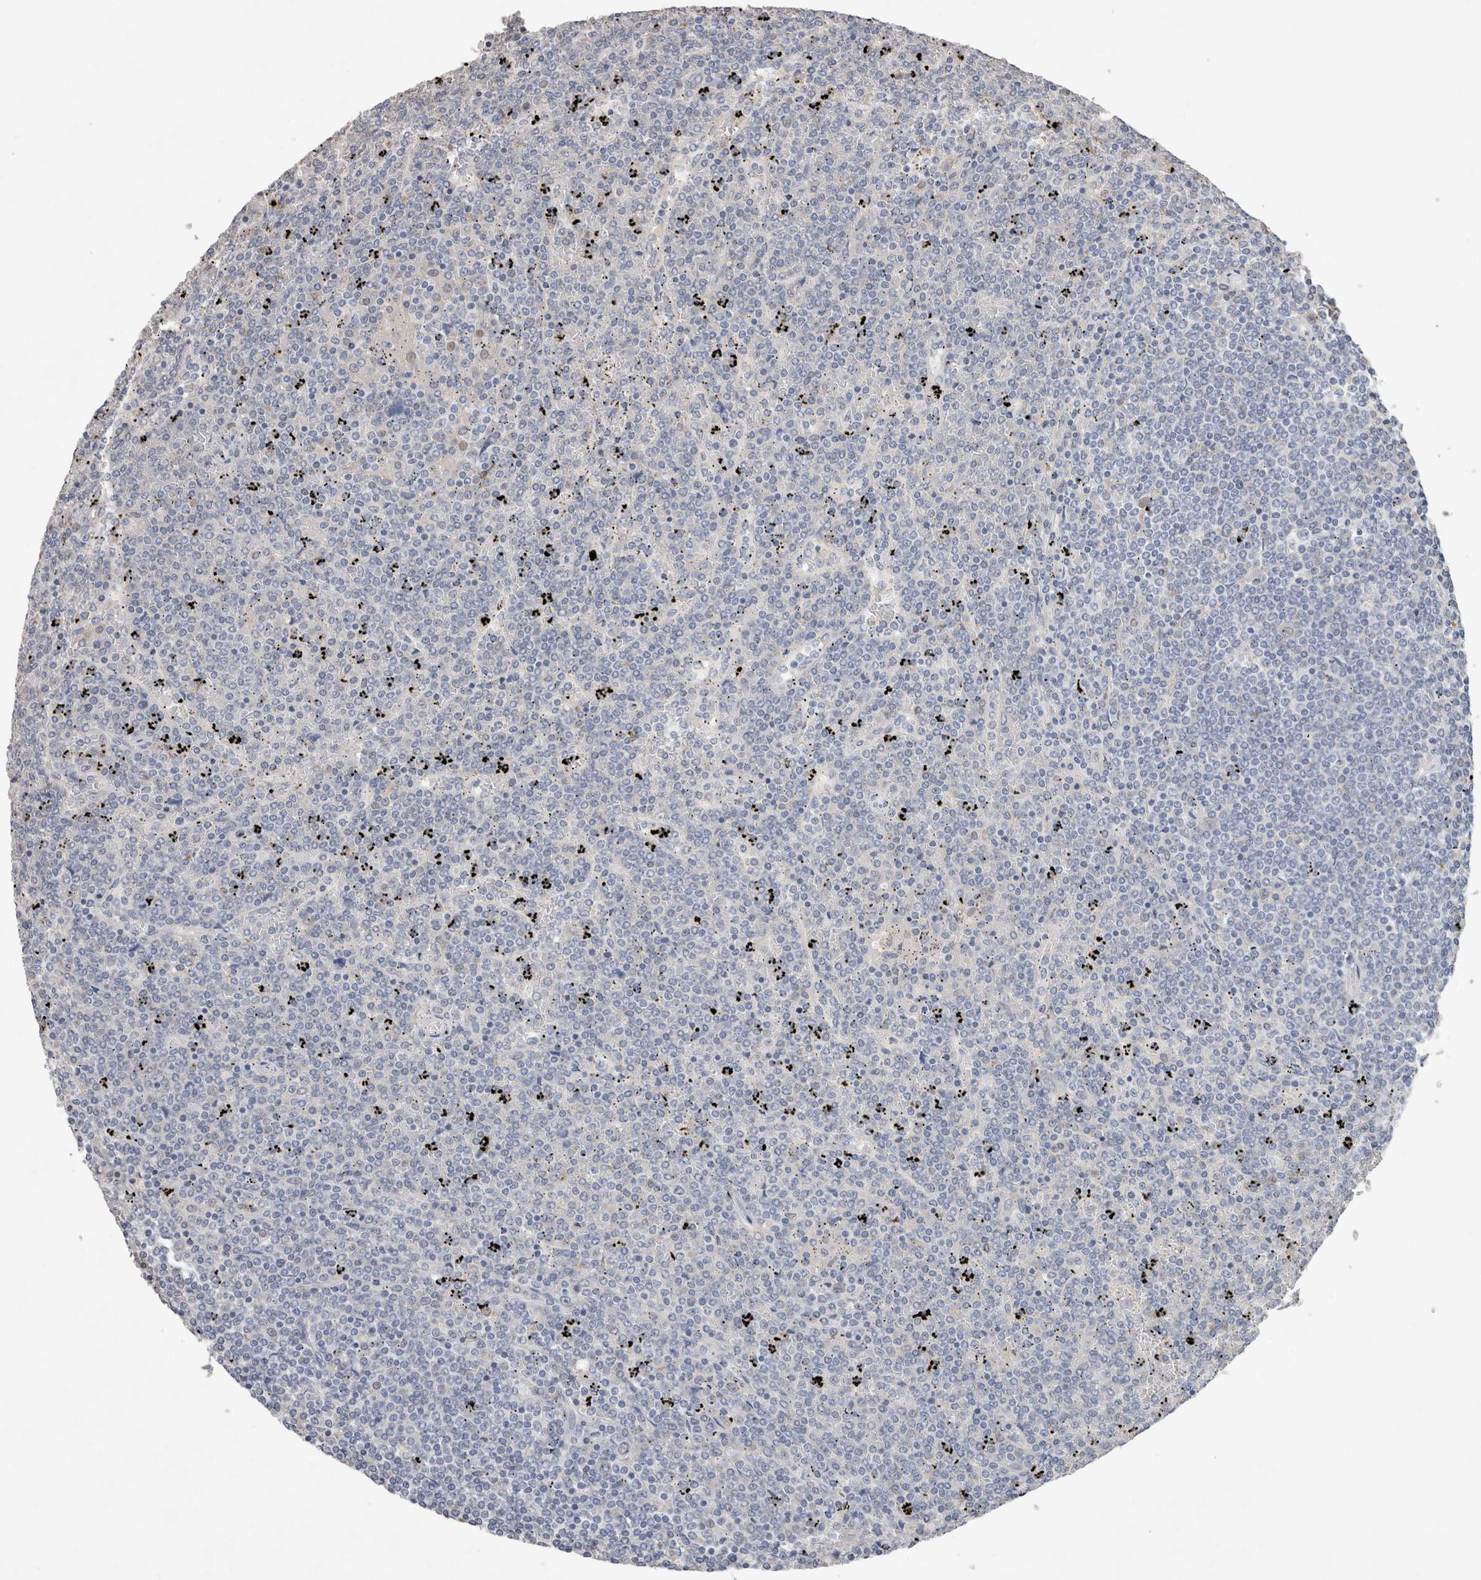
{"staining": {"intensity": "negative", "quantity": "none", "location": "none"}, "tissue": "lymphoma", "cell_type": "Tumor cells", "image_type": "cancer", "snomed": [{"axis": "morphology", "description": "Malignant lymphoma, non-Hodgkin's type, Low grade"}, {"axis": "topography", "description": "Spleen"}], "caption": "Immunohistochemistry (IHC) histopathology image of lymphoma stained for a protein (brown), which demonstrates no positivity in tumor cells.", "gene": "FABP7", "patient": {"sex": "female", "age": 19}}